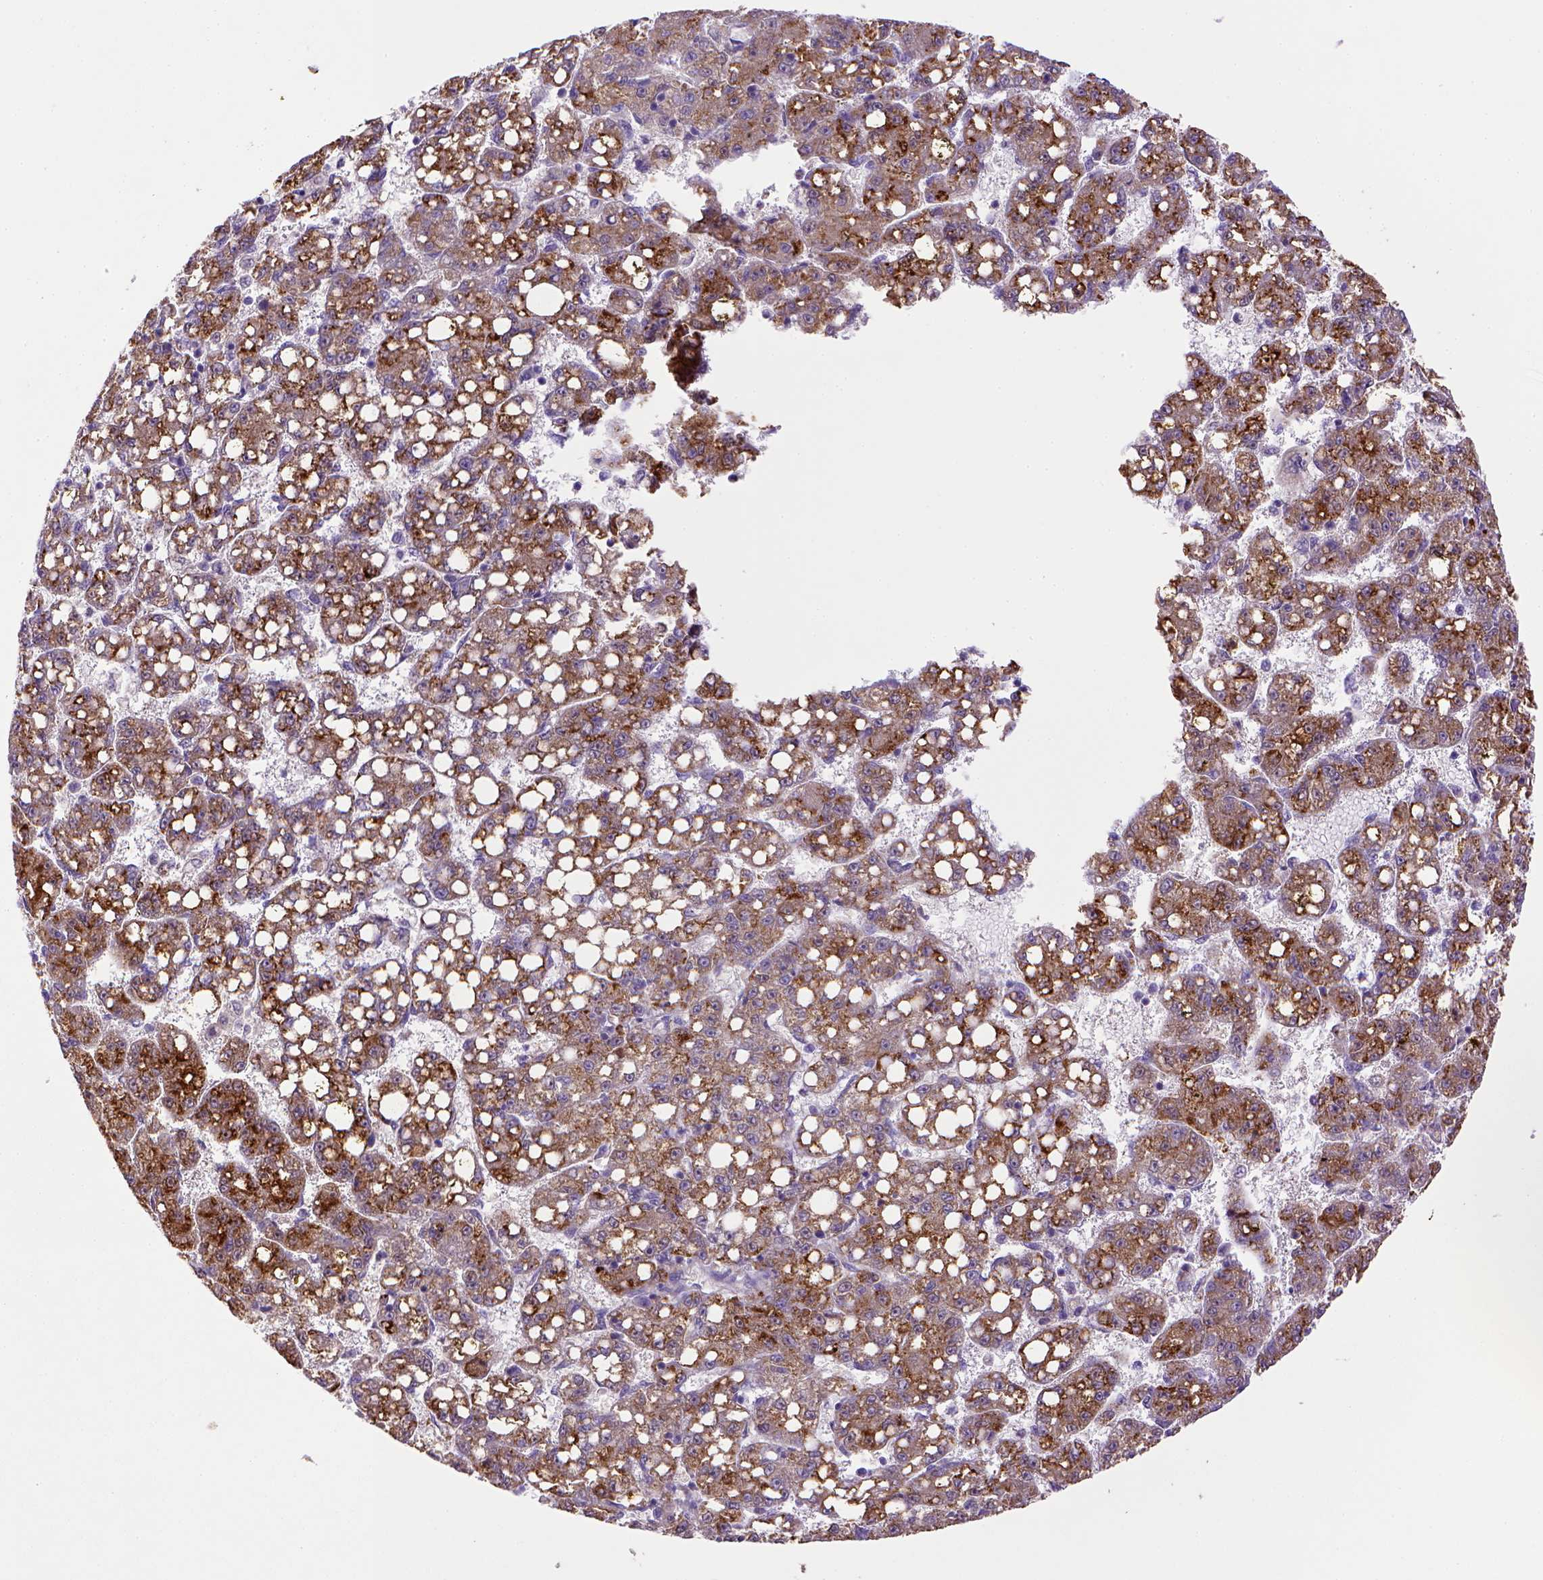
{"staining": {"intensity": "moderate", "quantity": ">75%", "location": "cytoplasmic/membranous"}, "tissue": "liver cancer", "cell_type": "Tumor cells", "image_type": "cancer", "snomed": [{"axis": "morphology", "description": "Carcinoma, Hepatocellular, NOS"}, {"axis": "topography", "description": "Liver"}], "caption": "Approximately >75% of tumor cells in human liver cancer display moderate cytoplasmic/membranous protein positivity as visualized by brown immunohistochemical staining.", "gene": "BAAT", "patient": {"sex": "female", "age": 65}}